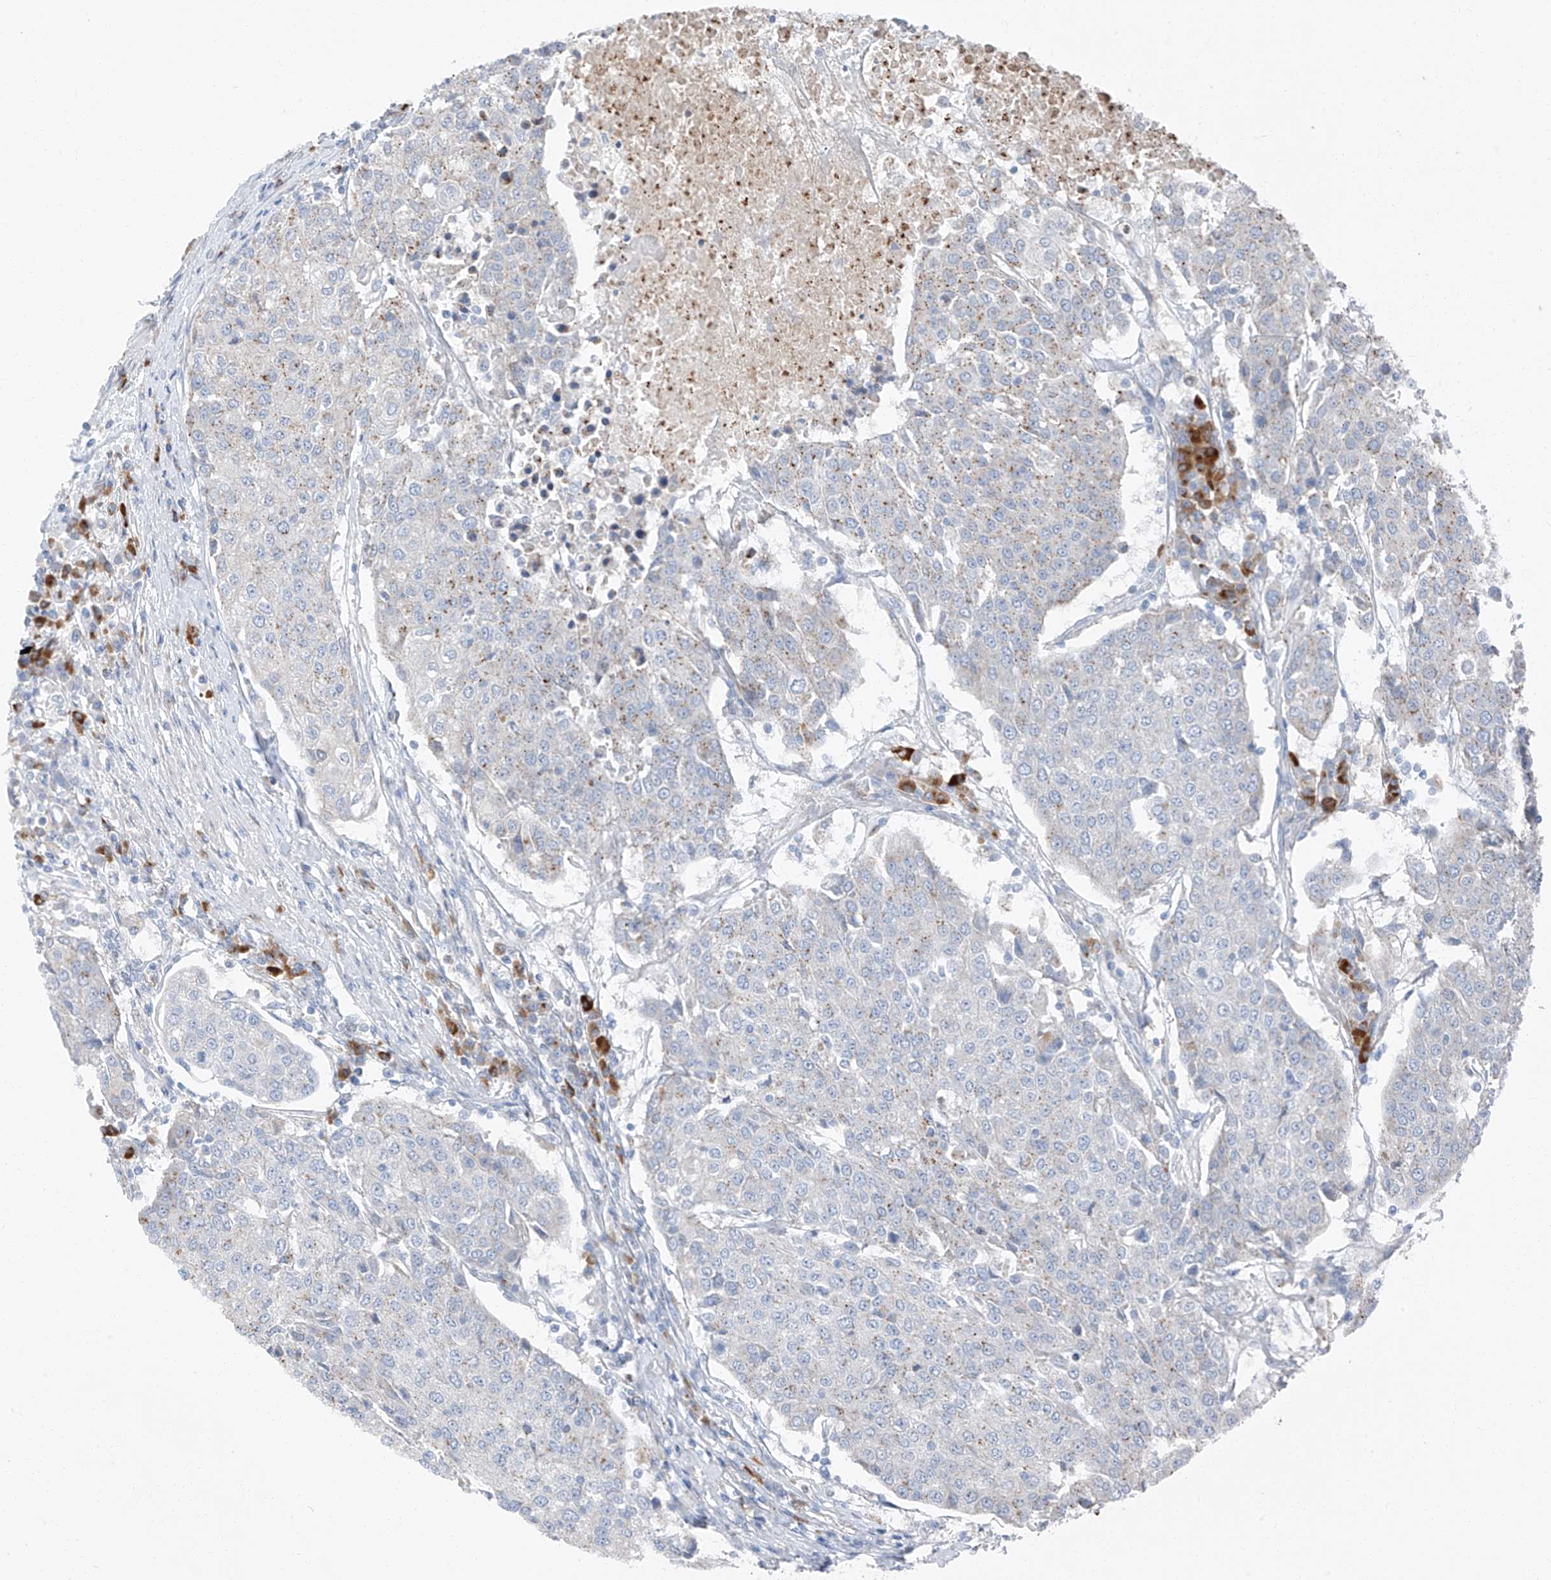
{"staining": {"intensity": "negative", "quantity": "none", "location": "none"}, "tissue": "urothelial cancer", "cell_type": "Tumor cells", "image_type": "cancer", "snomed": [{"axis": "morphology", "description": "Urothelial carcinoma, High grade"}, {"axis": "topography", "description": "Urinary bladder"}], "caption": "There is no significant positivity in tumor cells of urothelial carcinoma (high-grade).", "gene": "CHMP2B", "patient": {"sex": "female", "age": 85}}